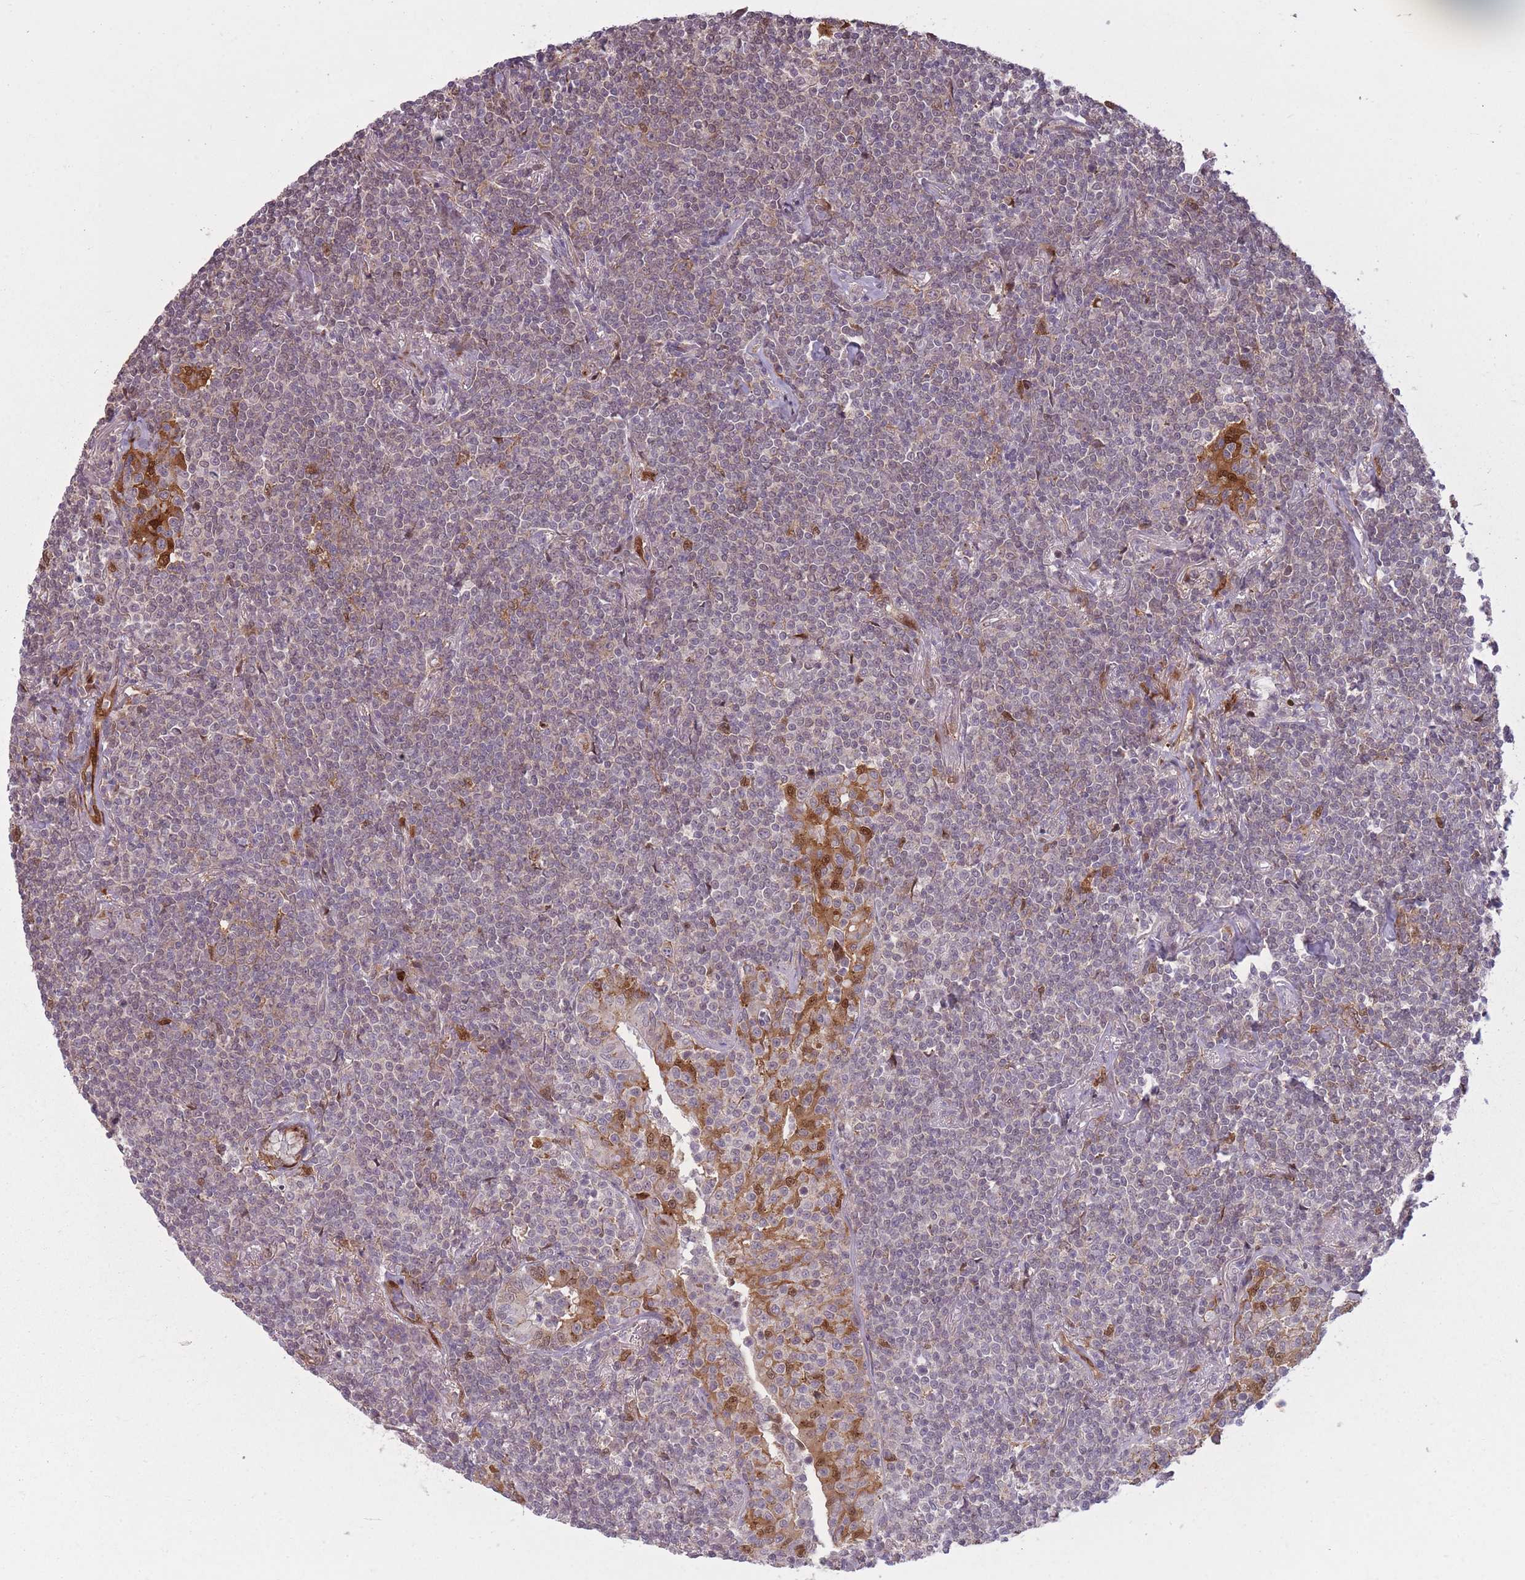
{"staining": {"intensity": "negative", "quantity": "none", "location": "none"}, "tissue": "lymphoma", "cell_type": "Tumor cells", "image_type": "cancer", "snomed": [{"axis": "morphology", "description": "Malignant lymphoma, non-Hodgkin's type, Low grade"}, {"axis": "topography", "description": "Lung"}], "caption": "High power microscopy image of an IHC photomicrograph of low-grade malignant lymphoma, non-Hodgkin's type, revealing no significant expression in tumor cells.", "gene": "LGALS9", "patient": {"sex": "female", "age": 71}}